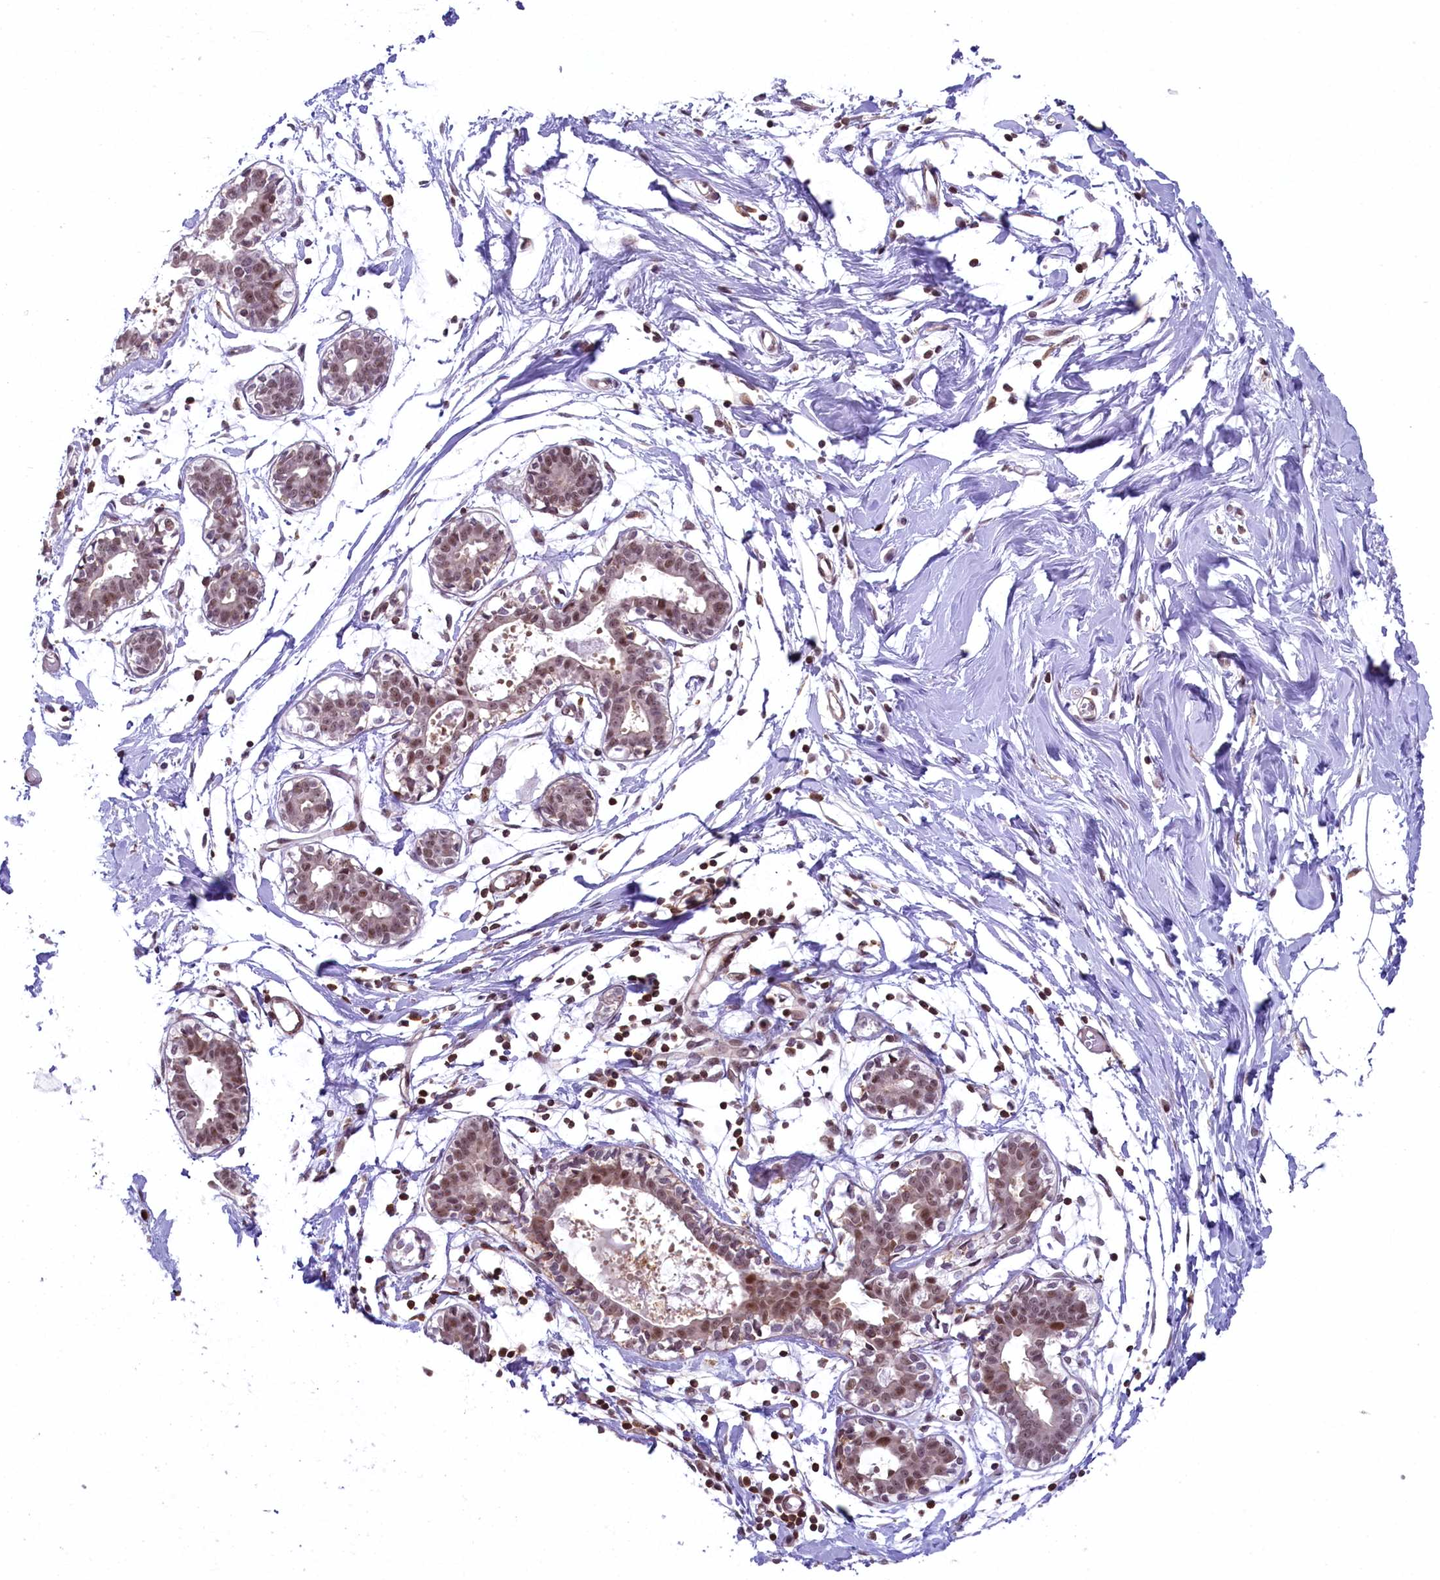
{"staining": {"intensity": "negative", "quantity": "none", "location": "none"}, "tissue": "breast", "cell_type": "Adipocytes", "image_type": "normal", "snomed": [{"axis": "morphology", "description": "Normal tissue, NOS"}, {"axis": "topography", "description": "Breast"}], "caption": "Adipocytes show no significant protein expression in normal breast. (DAB immunohistochemistry (IHC), high magnification).", "gene": "FCHO1", "patient": {"sex": "female", "age": 27}}